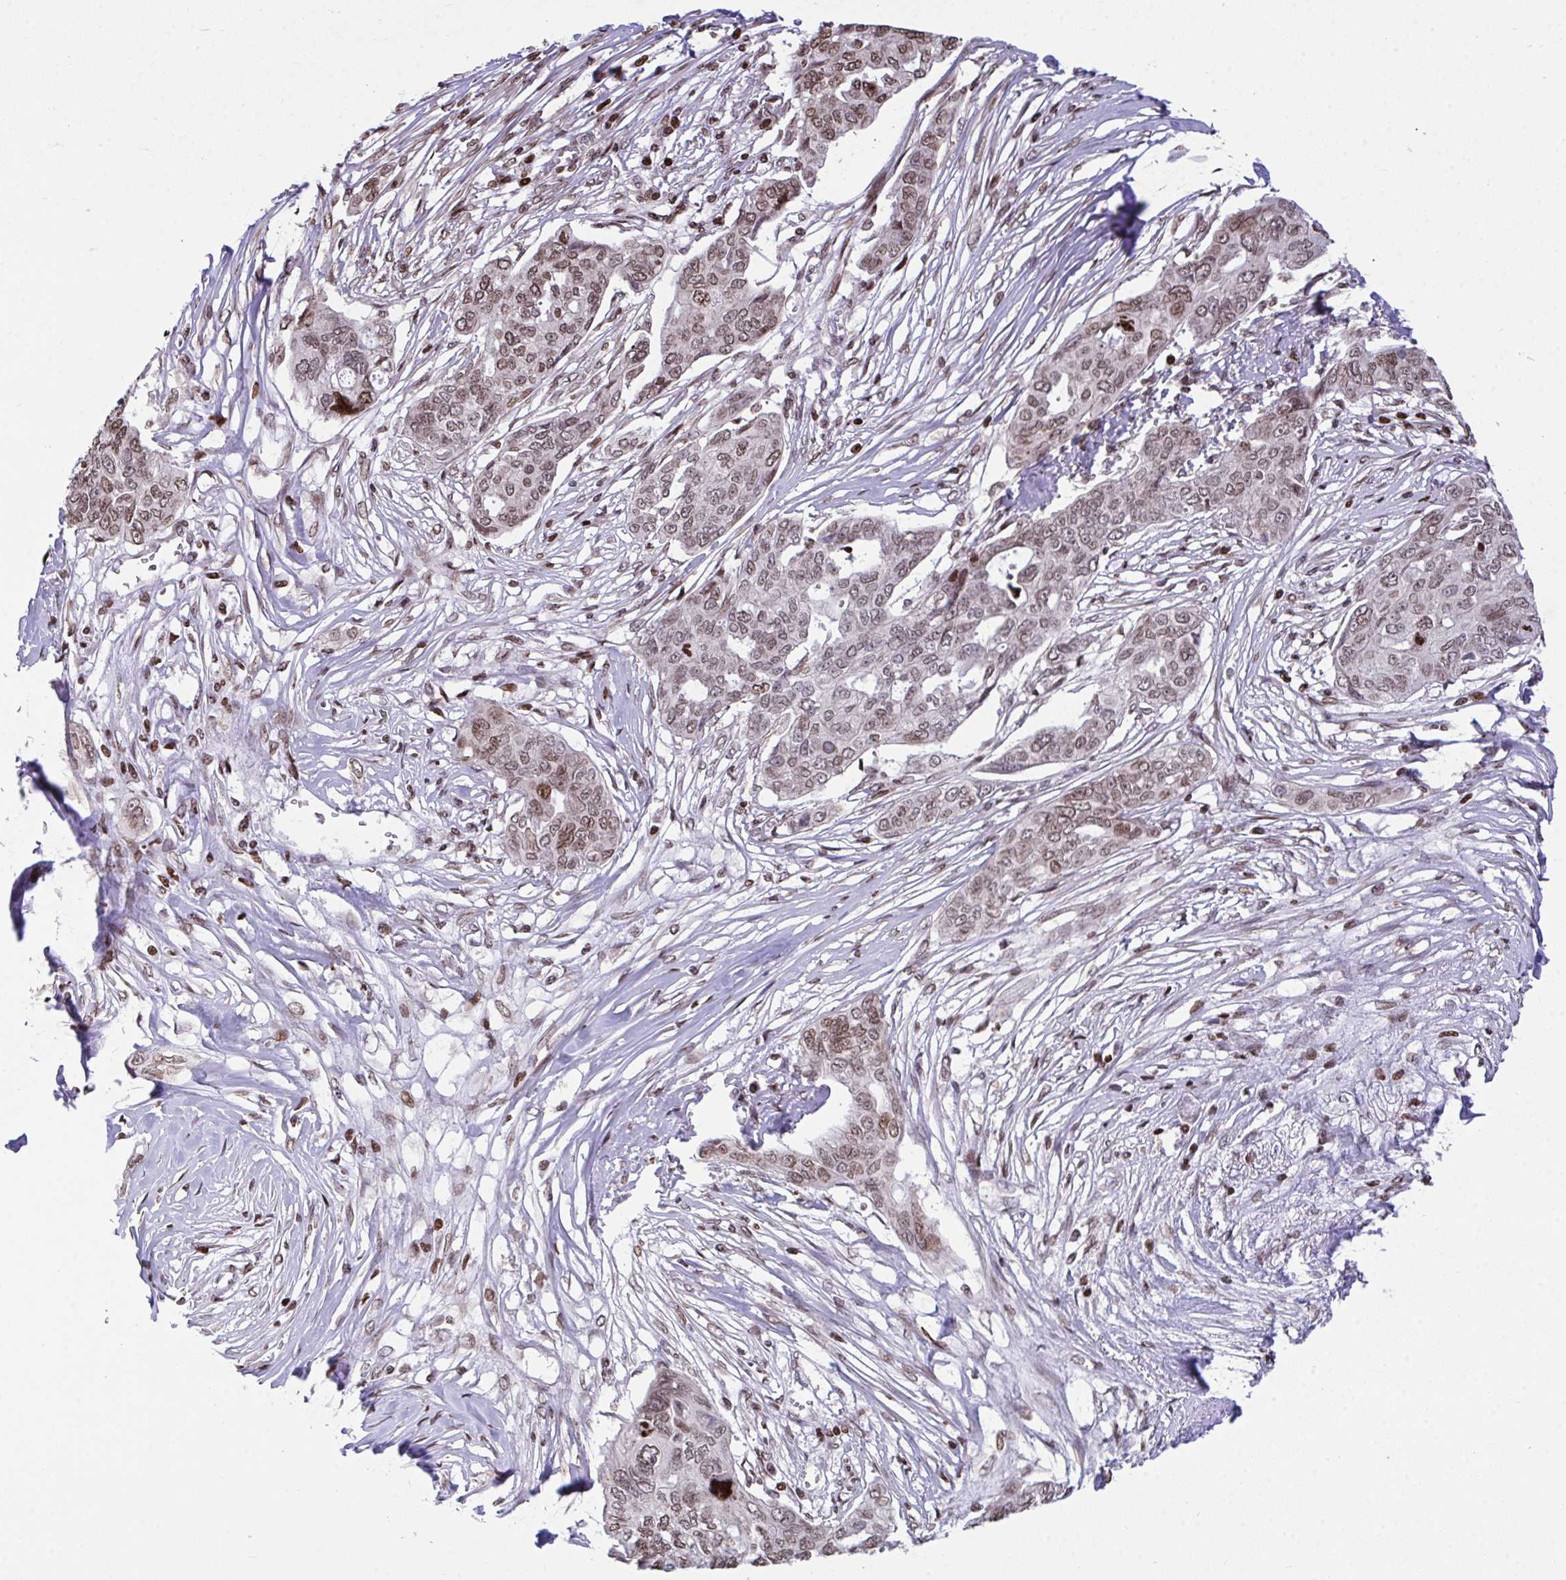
{"staining": {"intensity": "moderate", "quantity": ">75%", "location": "nuclear"}, "tissue": "ovarian cancer", "cell_type": "Tumor cells", "image_type": "cancer", "snomed": [{"axis": "morphology", "description": "Carcinoma, endometroid"}, {"axis": "topography", "description": "Ovary"}], "caption": "Immunohistochemistry (IHC) staining of endometroid carcinoma (ovarian), which displays medium levels of moderate nuclear expression in approximately >75% of tumor cells indicating moderate nuclear protein staining. The staining was performed using DAB (3,3'-diaminobenzidine) (brown) for protein detection and nuclei were counterstained in hematoxylin (blue).", "gene": "RAPGEF5", "patient": {"sex": "female", "age": 70}}